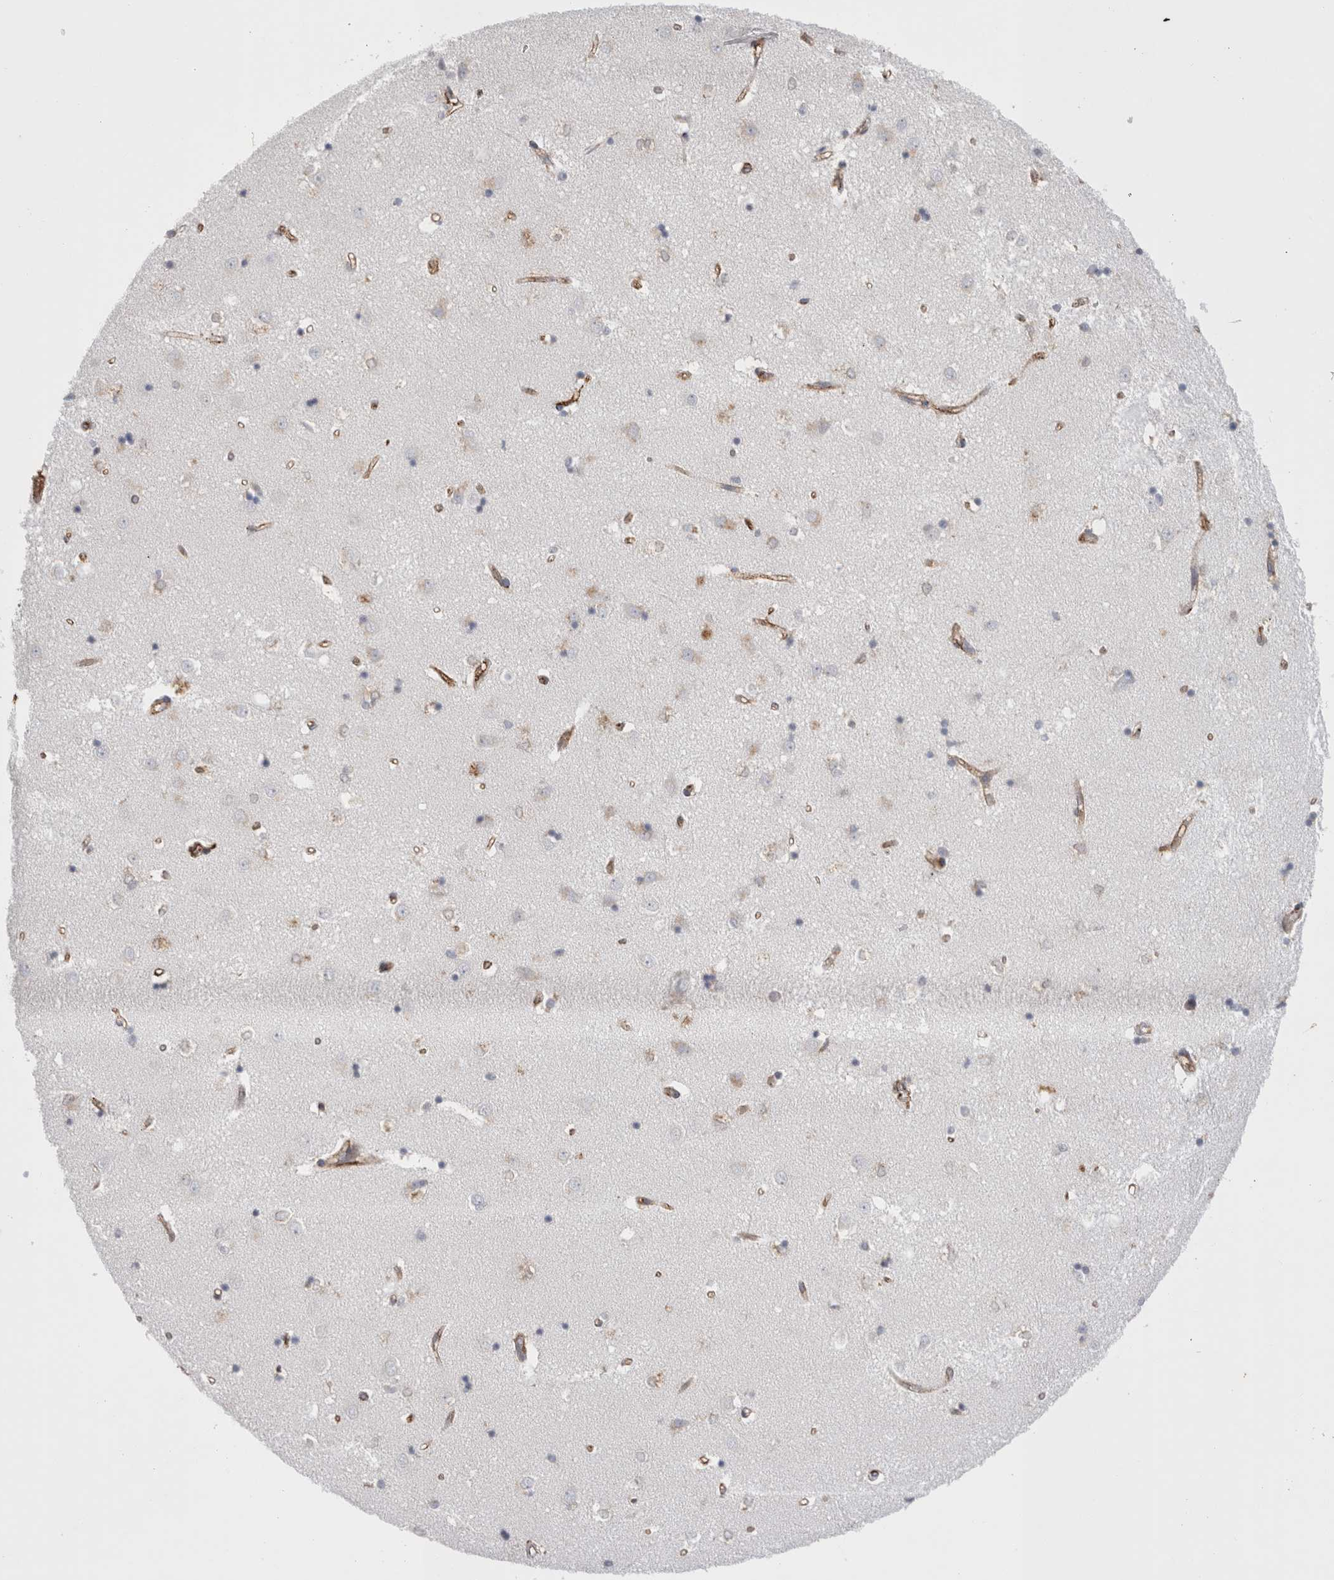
{"staining": {"intensity": "weak", "quantity": "<25%", "location": "cytoplasmic/membranous"}, "tissue": "caudate", "cell_type": "Glial cells", "image_type": "normal", "snomed": [{"axis": "morphology", "description": "Normal tissue, NOS"}, {"axis": "topography", "description": "Lateral ventricle wall"}], "caption": "DAB immunohistochemical staining of benign caudate exhibits no significant staining in glial cells. The staining is performed using DAB brown chromogen with nuclei counter-stained in using hematoxylin.", "gene": "CNPY4", "patient": {"sex": "male", "age": 45}}